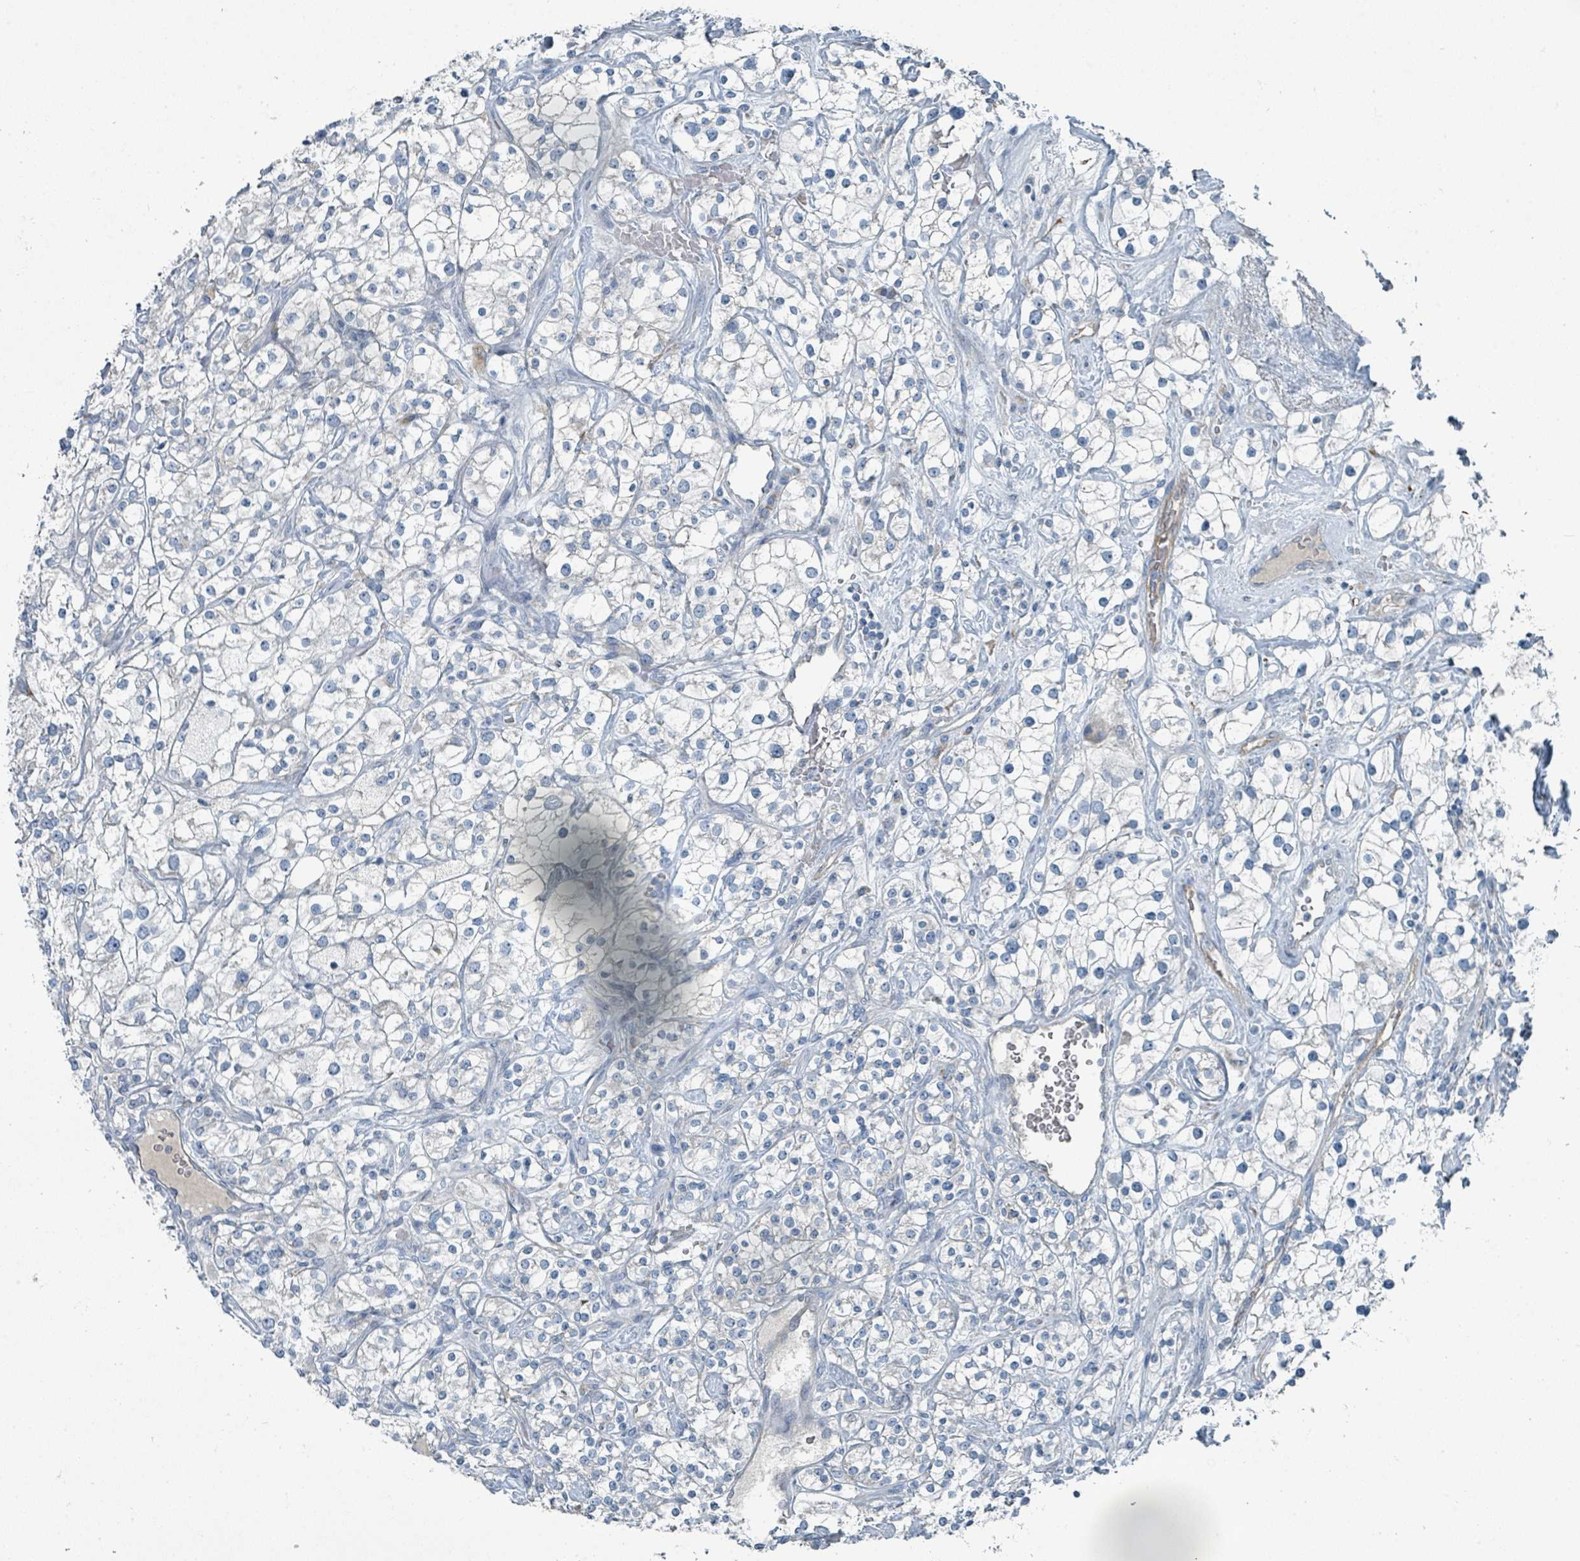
{"staining": {"intensity": "negative", "quantity": "none", "location": "none"}, "tissue": "renal cancer", "cell_type": "Tumor cells", "image_type": "cancer", "snomed": [{"axis": "morphology", "description": "Adenocarcinoma, NOS"}, {"axis": "topography", "description": "Kidney"}], "caption": "IHC of human renal adenocarcinoma reveals no positivity in tumor cells.", "gene": "RASA4", "patient": {"sex": "male", "age": 77}}